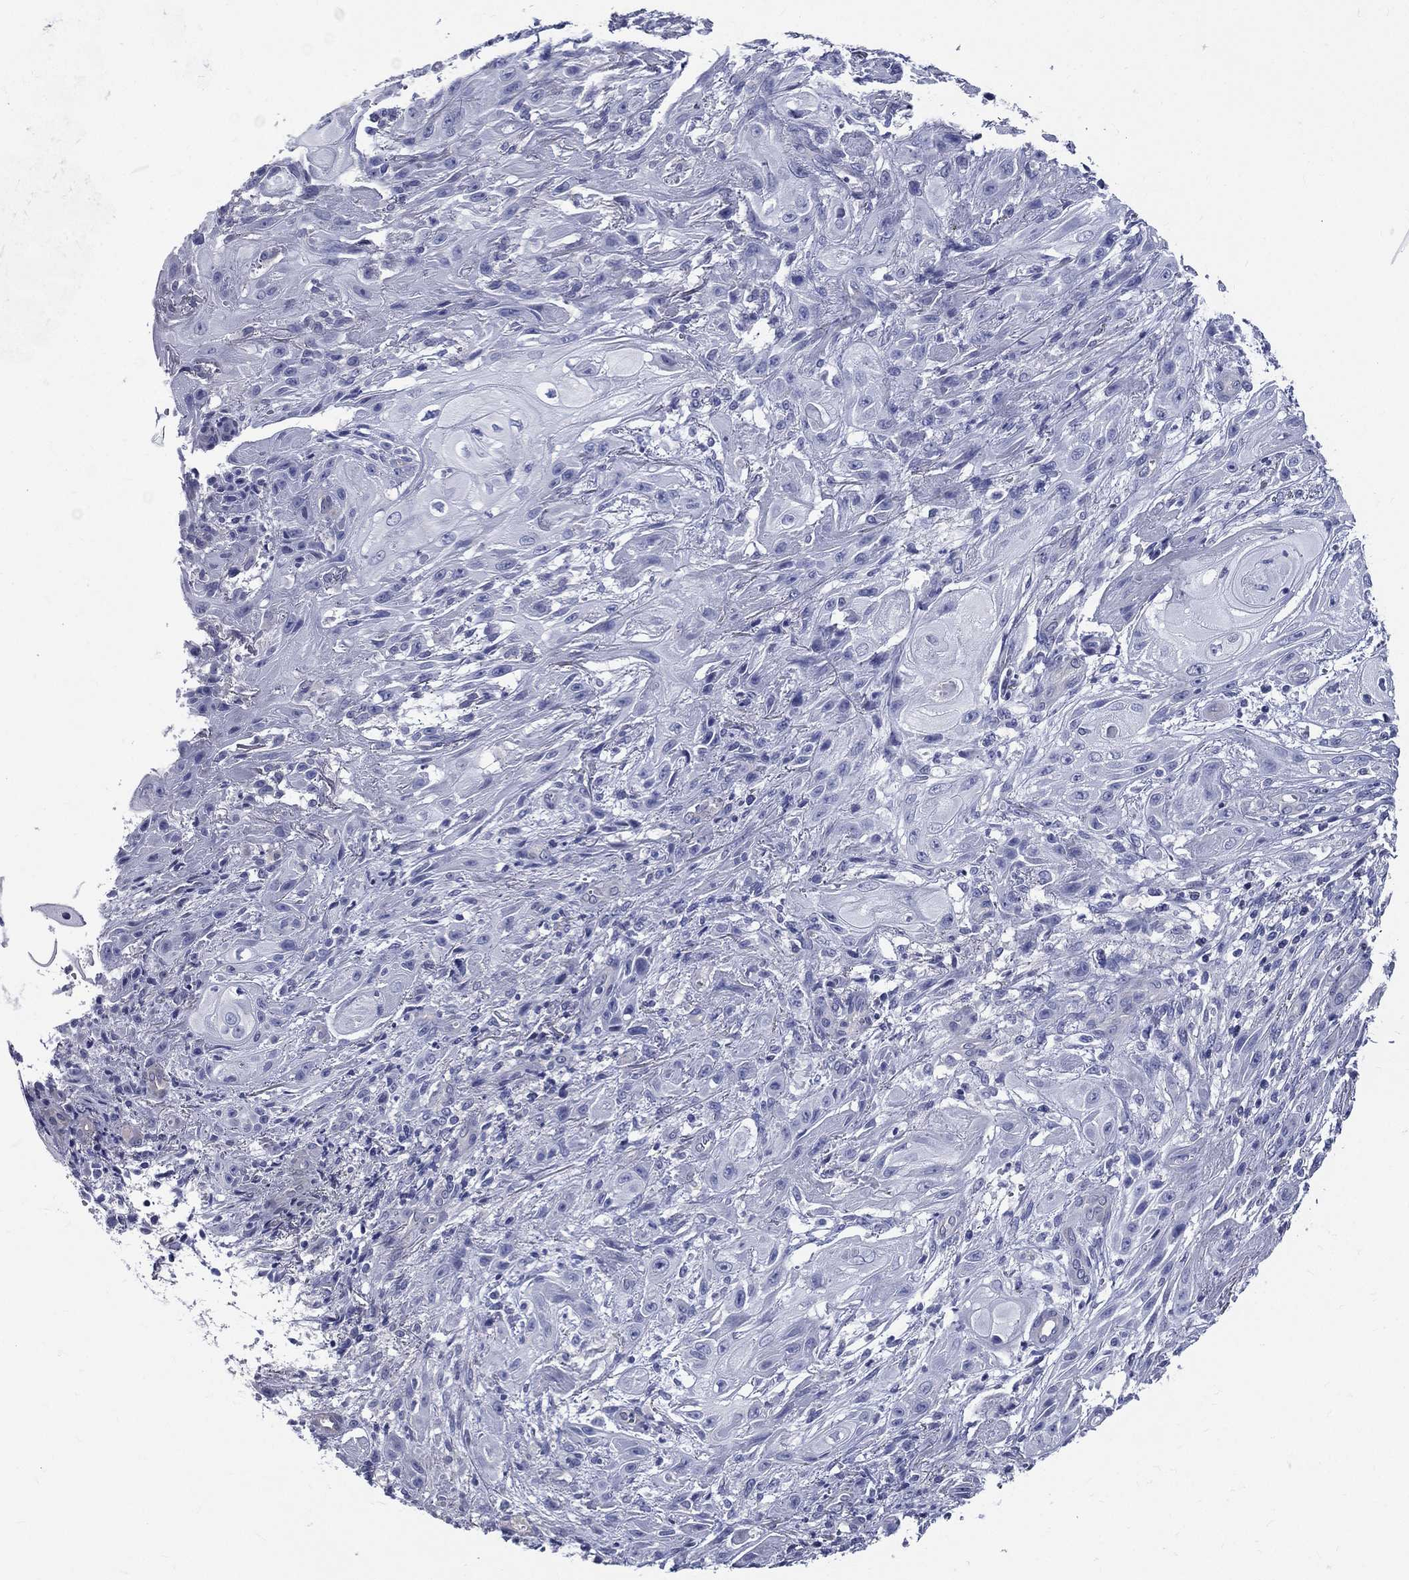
{"staining": {"intensity": "negative", "quantity": "none", "location": "none"}, "tissue": "skin cancer", "cell_type": "Tumor cells", "image_type": "cancer", "snomed": [{"axis": "morphology", "description": "Squamous cell carcinoma, NOS"}, {"axis": "topography", "description": "Skin"}], "caption": "Human skin cancer (squamous cell carcinoma) stained for a protein using immunohistochemistry (IHC) reveals no positivity in tumor cells.", "gene": "DPYS", "patient": {"sex": "male", "age": 62}}